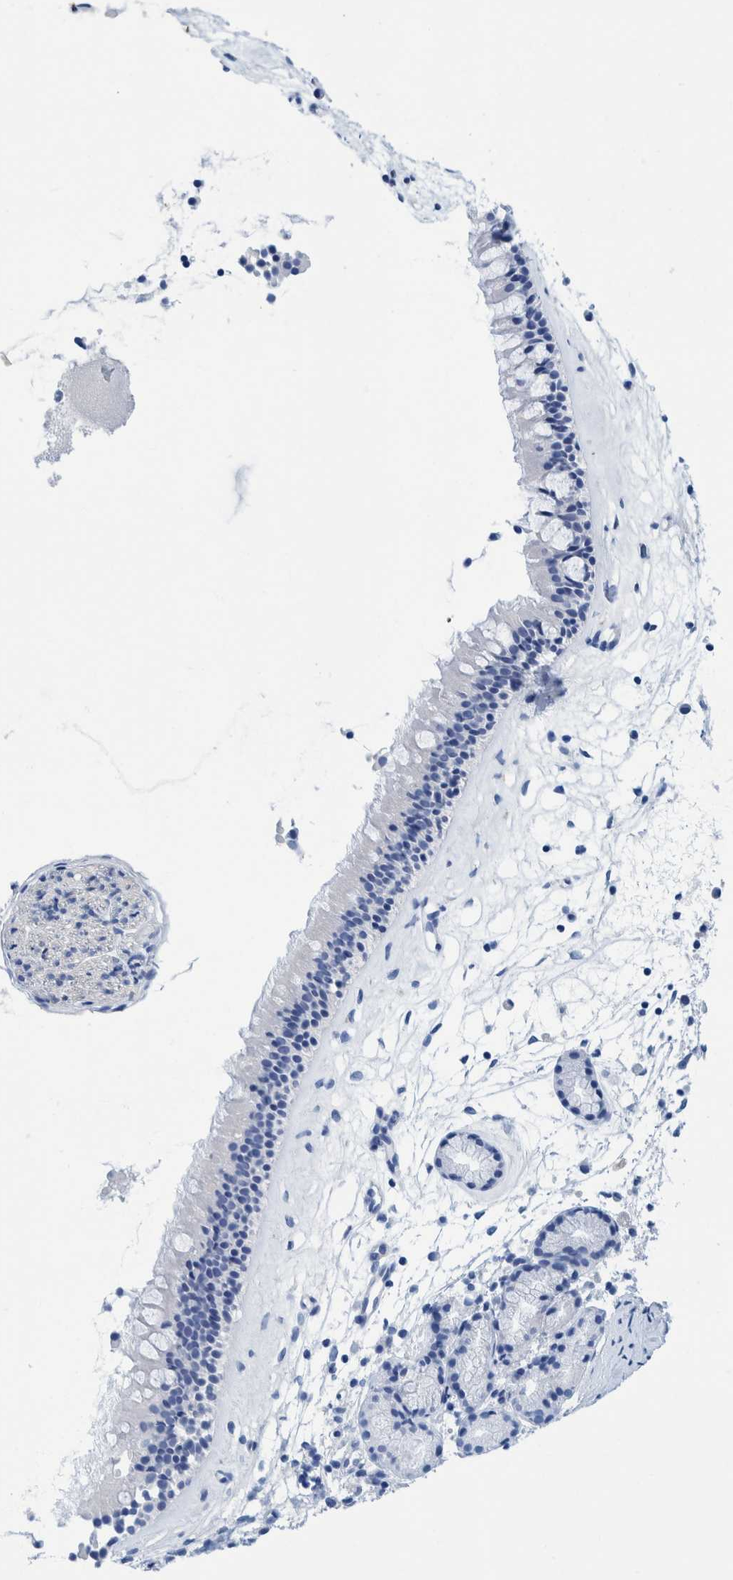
{"staining": {"intensity": "negative", "quantity": "none", "location": "none"}, "tissue": "nasopharynx", "cell_type": "Respiratory epithelial cells", "image_type": "normal", "snomed": [{"axis": "morphology", "description": "Normal tissue, NOS"}, {"axis": "topography", "description": "Nasopharynx"}], "caption": "Immunohistochemical staining of normal human nasopharynx displays no significant expression in respiratory epithelial cells. The staining is performed using DAB brown chromogen with nuclei counter-stained in using hematoxylin.", "gene": "PERP", "patient": {"sex": "female", "age": 42}}